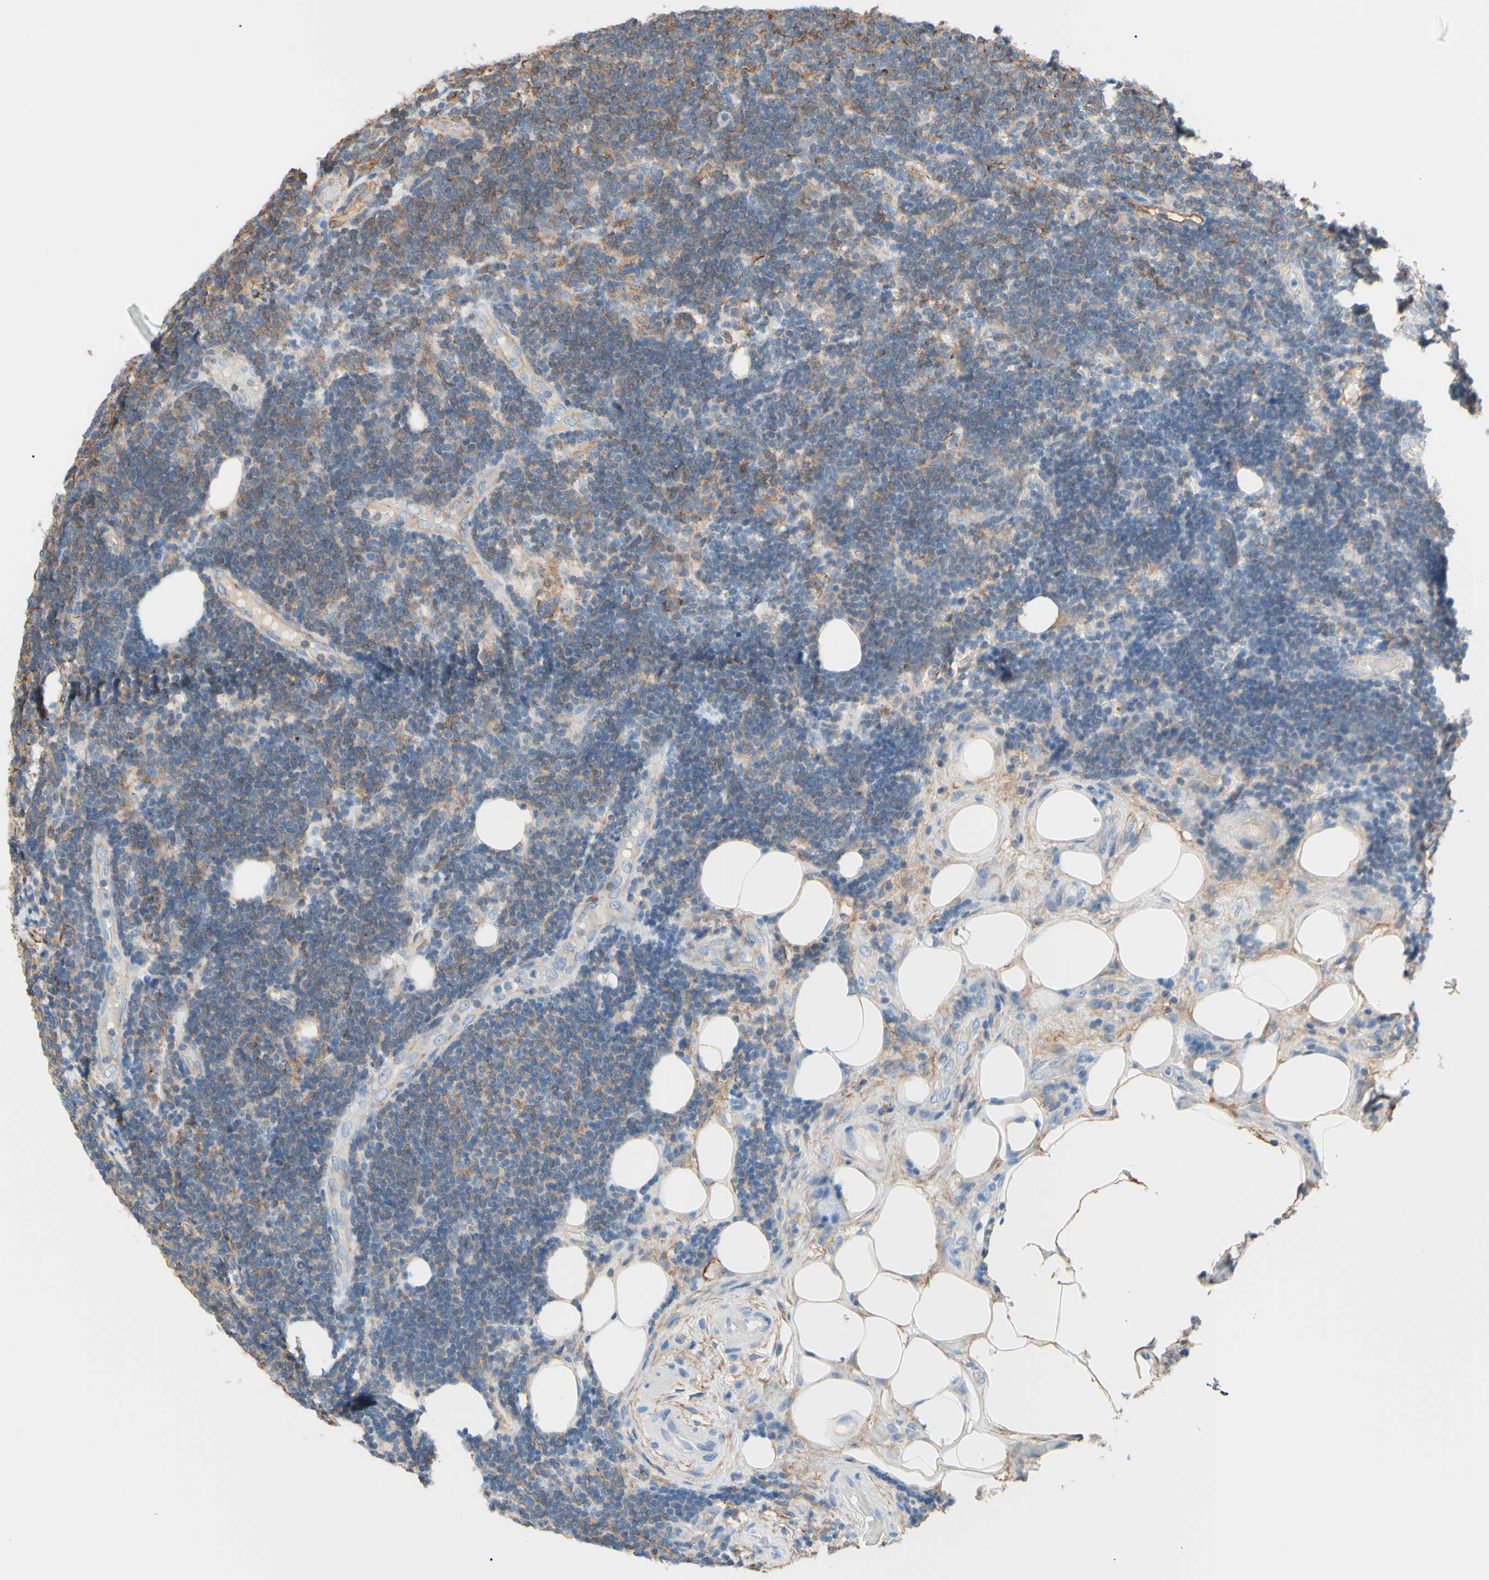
{"staining": {"intensity": "negative", "quantity": "none", "location": "none"}, "tissue": "lymphoma", "cell_type": "Tumor cells", "image_type": "cancer", "snomed": [{"axis": "morphology", "description": "Malignant lymphoma, non-Hodgkin's type, Low grade"}, {"axis": "topography", "description": "Lymph node"}], "caption": "A high-resolution image shows immunohistochemistry (IHC) staining of lymphoma, which reveals no significant staining in tumor cells. The staining is performed using DAB (3,3'-diaminobenzidine) brown chromogen with nuclei counter-stained in using hematoxylin.", "gene": "ADD1", "patient": {"sex": "male", "age": 83}}